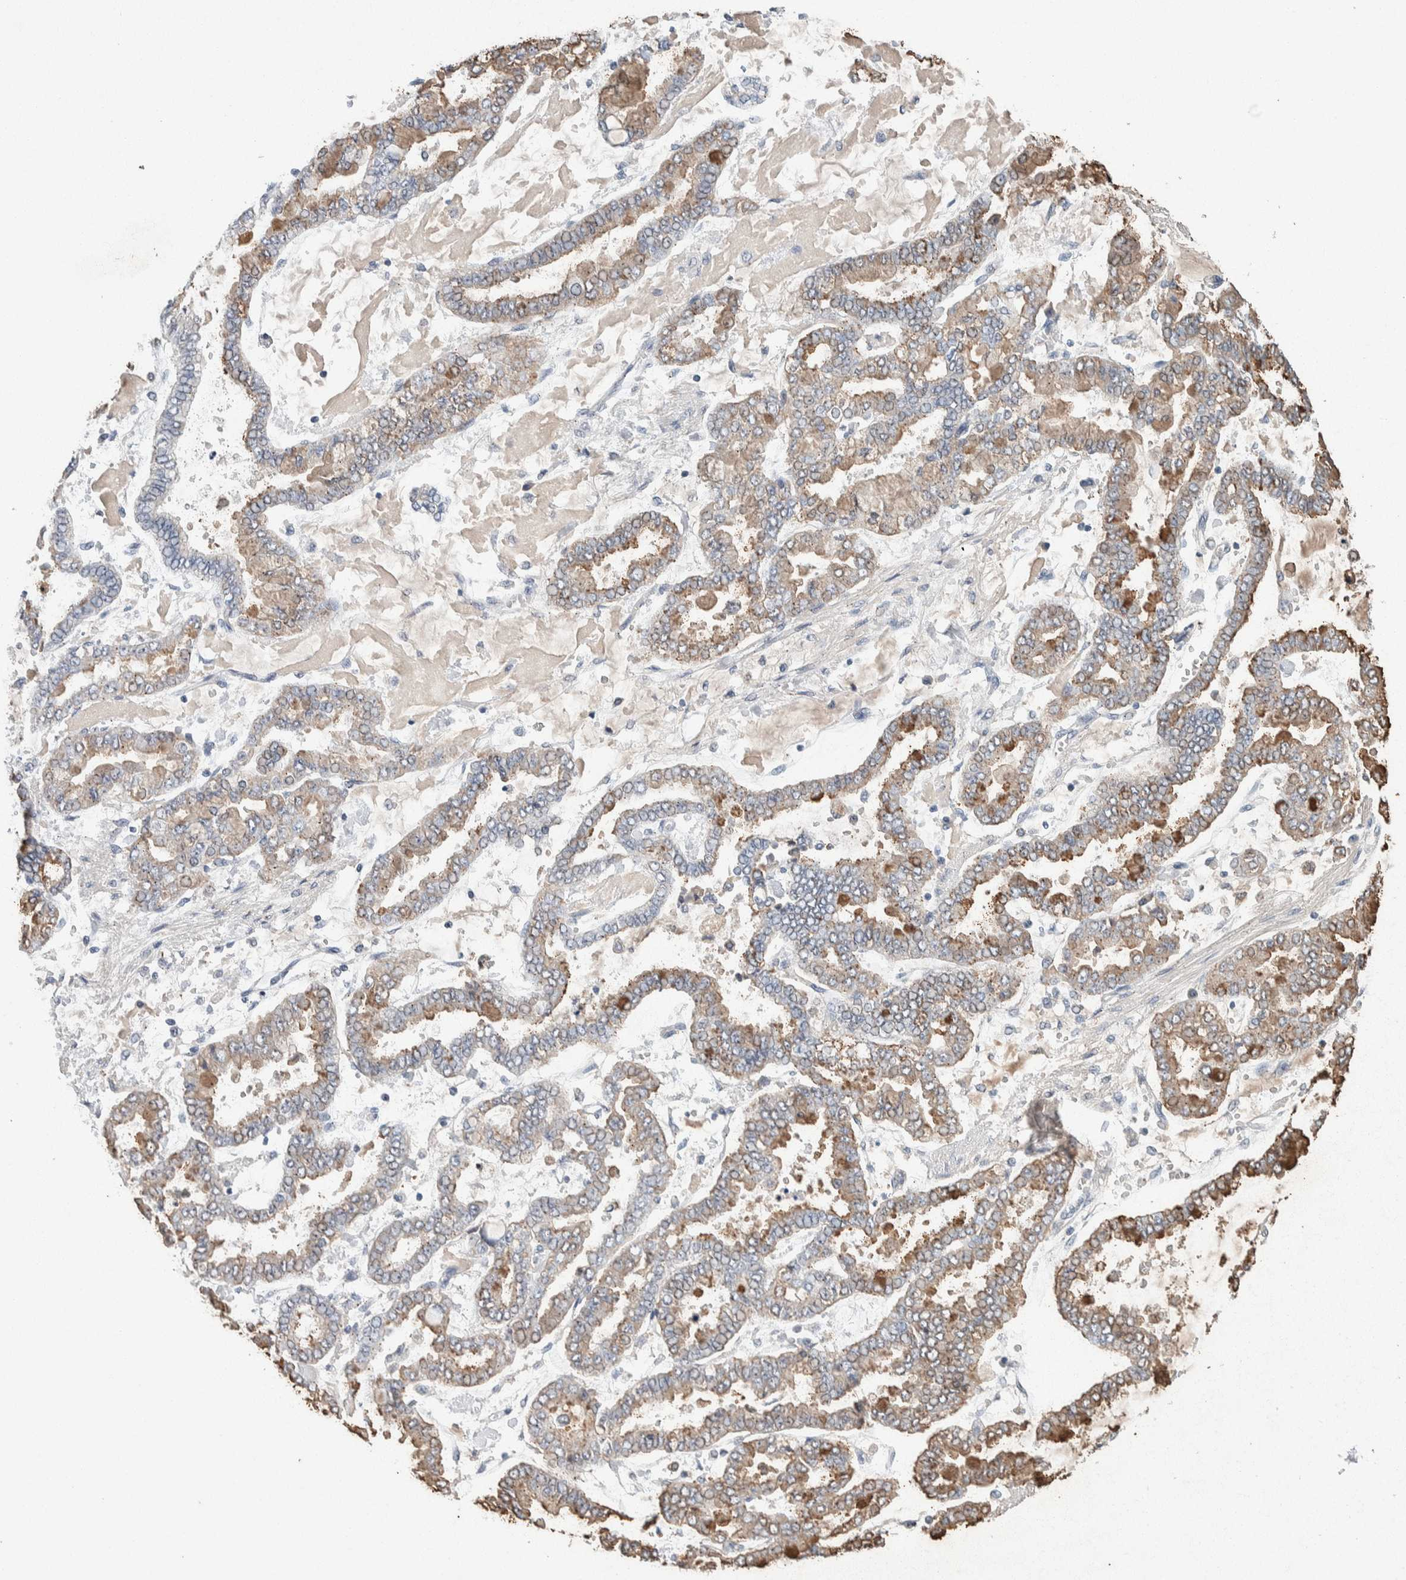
{"staining": {"intensity": "weak", "quantity": ">75%", "location": "cytoplasmic/membranous"}, "tissue": "stomach cancer", "cell_type": "Tumor cells", "image_type": "cancer", "snomed": [{"axis": "morphology", "description": "Normal tissue, NOS"}, {"axis": "morphology", "description": "Adenocarcinoma, NOS"}, {"axis": "topography", "description": "Stomach, upper"}, {"axis": "topography", "description": "Stomach"}], "caption": "Protein staining shows weak cytoplasmic/membranous positivity in about >75% of tumor cells in adenocarcinoma (stomach). The staining was performed using DAB to visualize the protein expression in brown, while the nuclei were stained in blue with hematoxylin (Magnification: 20x).", "gene": "SCN2A", "patient": {"sex": "male", "age": 76}}